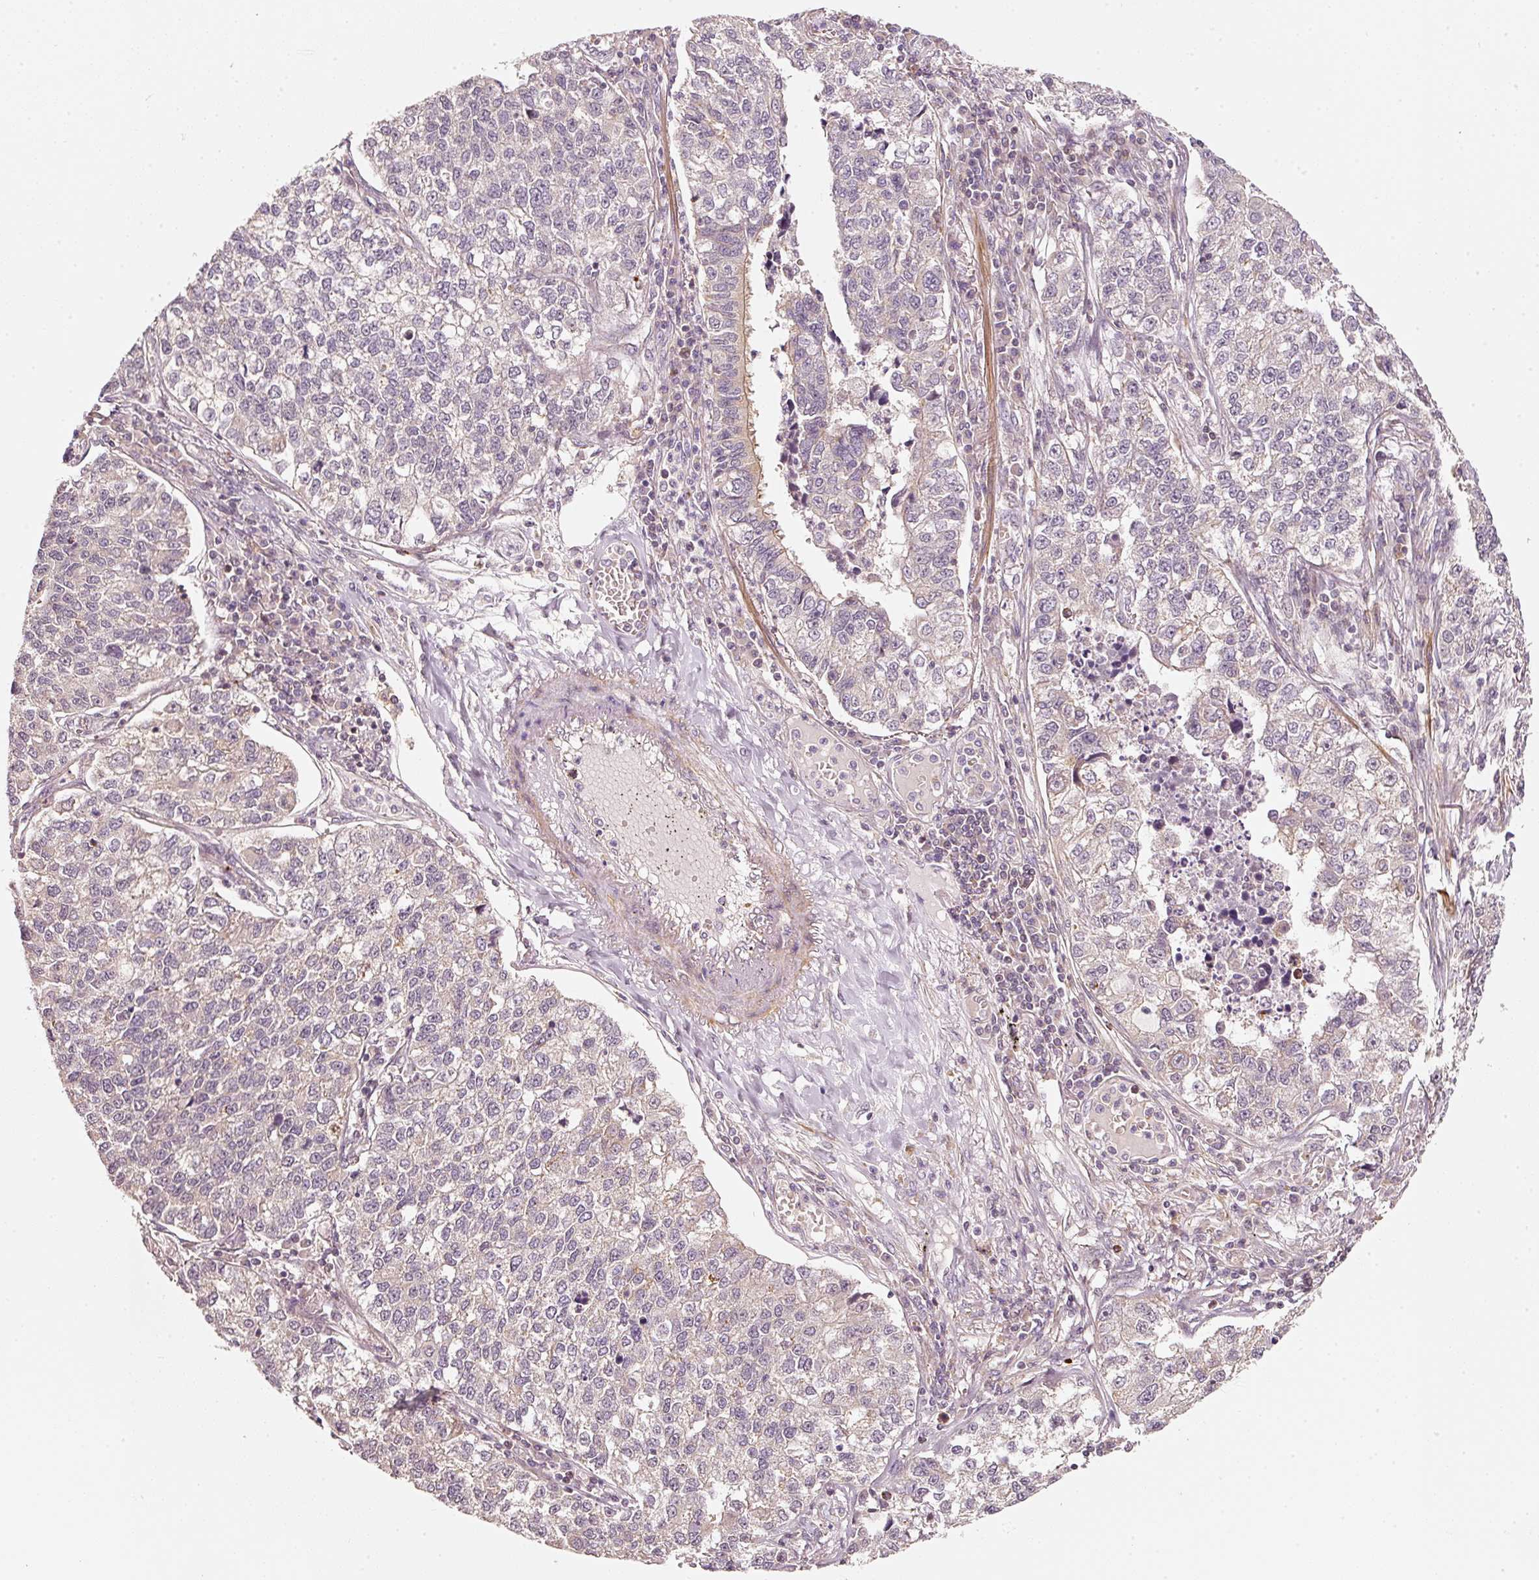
{"staining": {"intensity": "negative", "quantity": "none", "location": "none"}, "tissue": "lung cancer", "cell_type": "Tumor cells", "image_type": "cancer", "snomed": [{"axis": "morphology", "description": "Adenocarcinoma, NOS"}, {"axis": "topography", "description": "Lung"}], "caption": "Human lung adenocarcinoma stained for a protein using immunohistochemistry exhibits no positivity in tumor cells.", "gene": "ARHGAP22", "patient": {"sex": "male", "age": 49}}